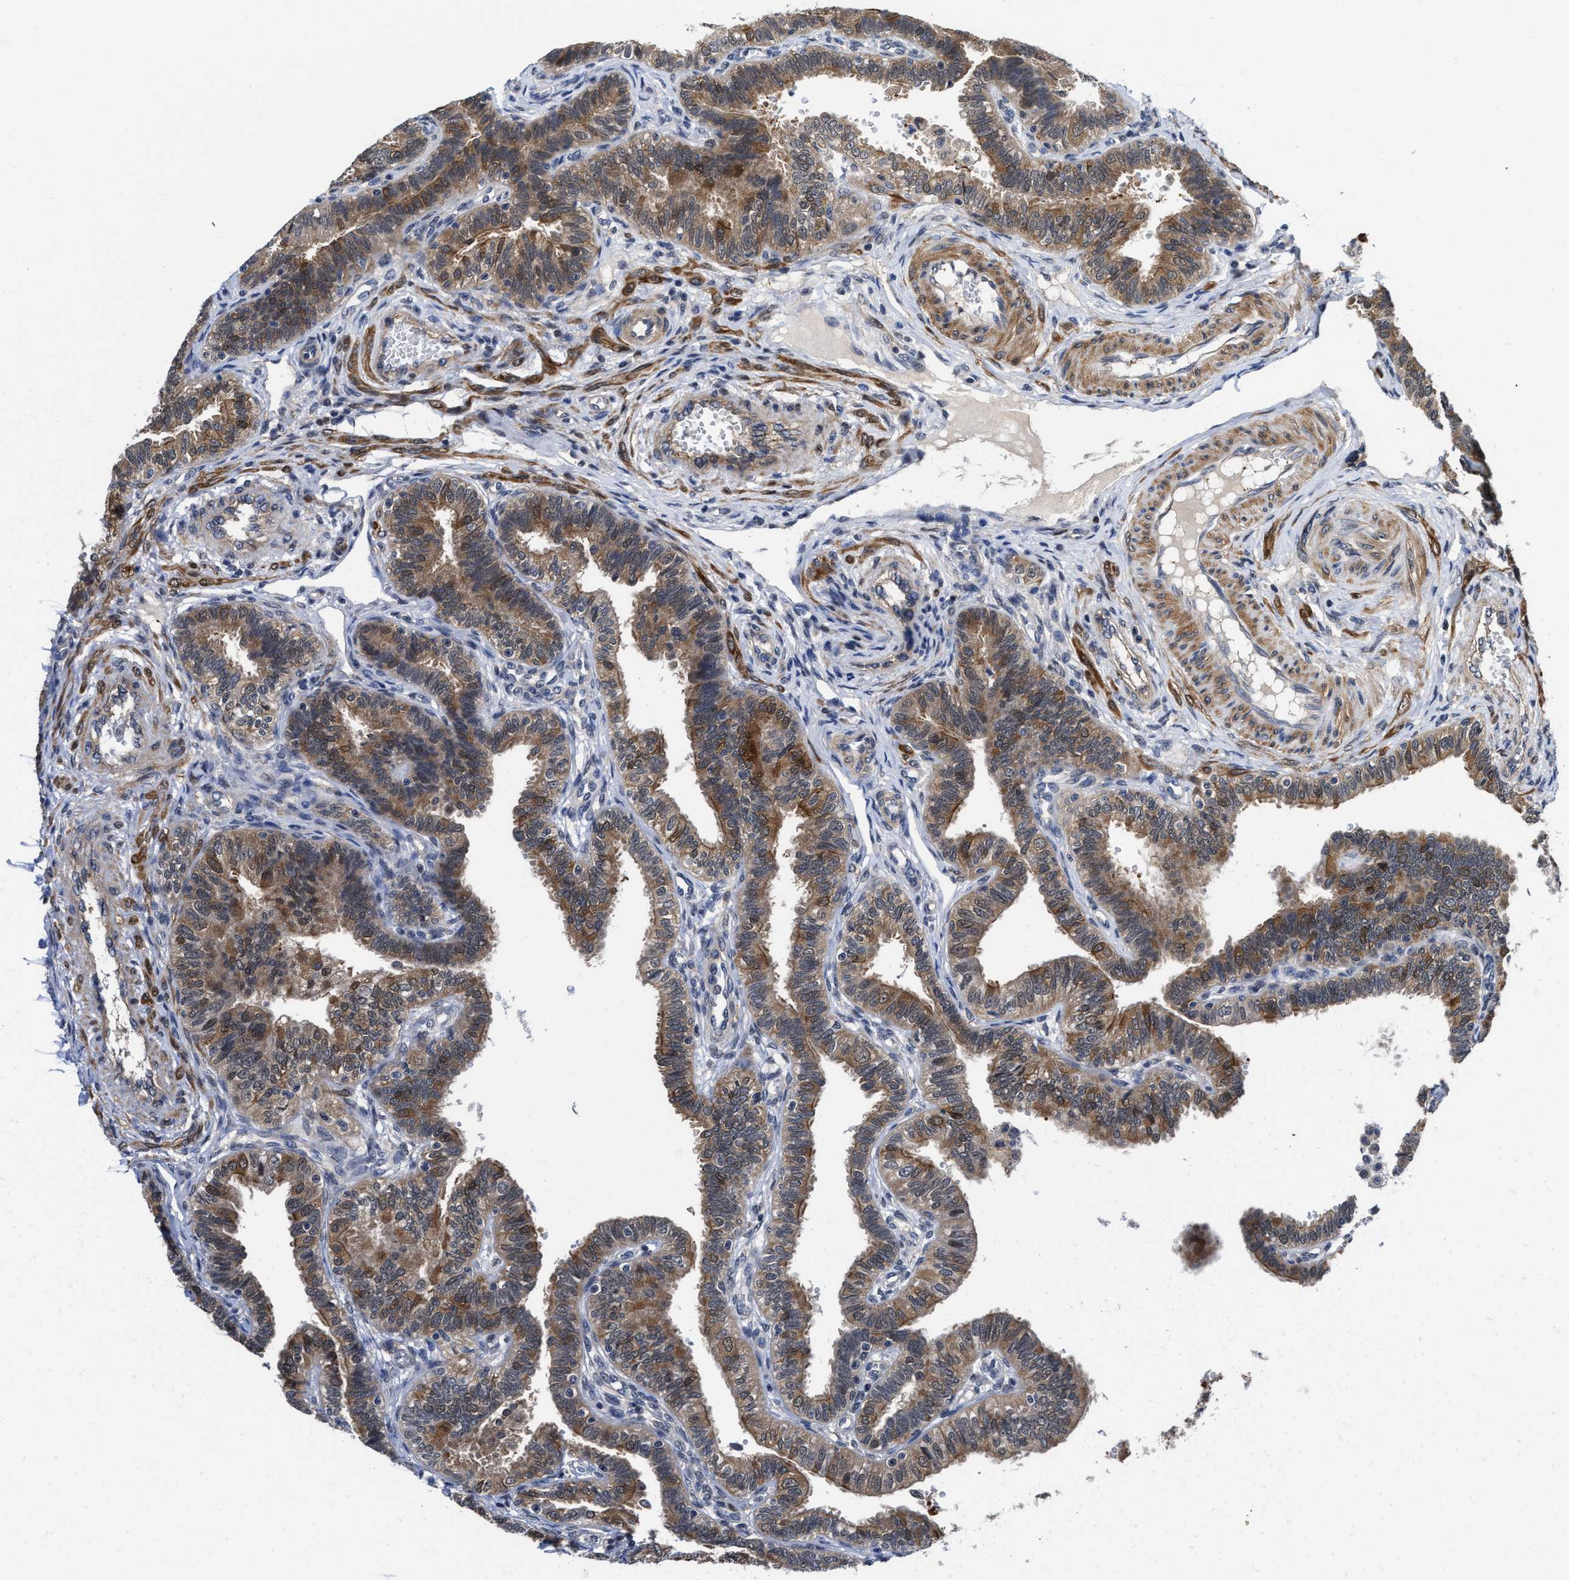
{"staining": {"intensity": "strong", "quantity": "25%-75%", "location": "cytoplasmic/membranous"}, "tissue": "fallopian tube", "cell_type": "Glandular cells", "image_type": "normal", "snomed": [{"axis": "morphology", "description": "Normal tissue, NOS"}, {"axis": "topography", "description": "Fallopian tube"}, {"axis": "topography", "description": "Placenta"}], "caption": "Strong cytoplasmic/membranous staining is identified in about 25%-75% of glandular cells in benign fallopian tube.", "gene": "KIF12", "patient": {"sex": "female", "age": 34}}